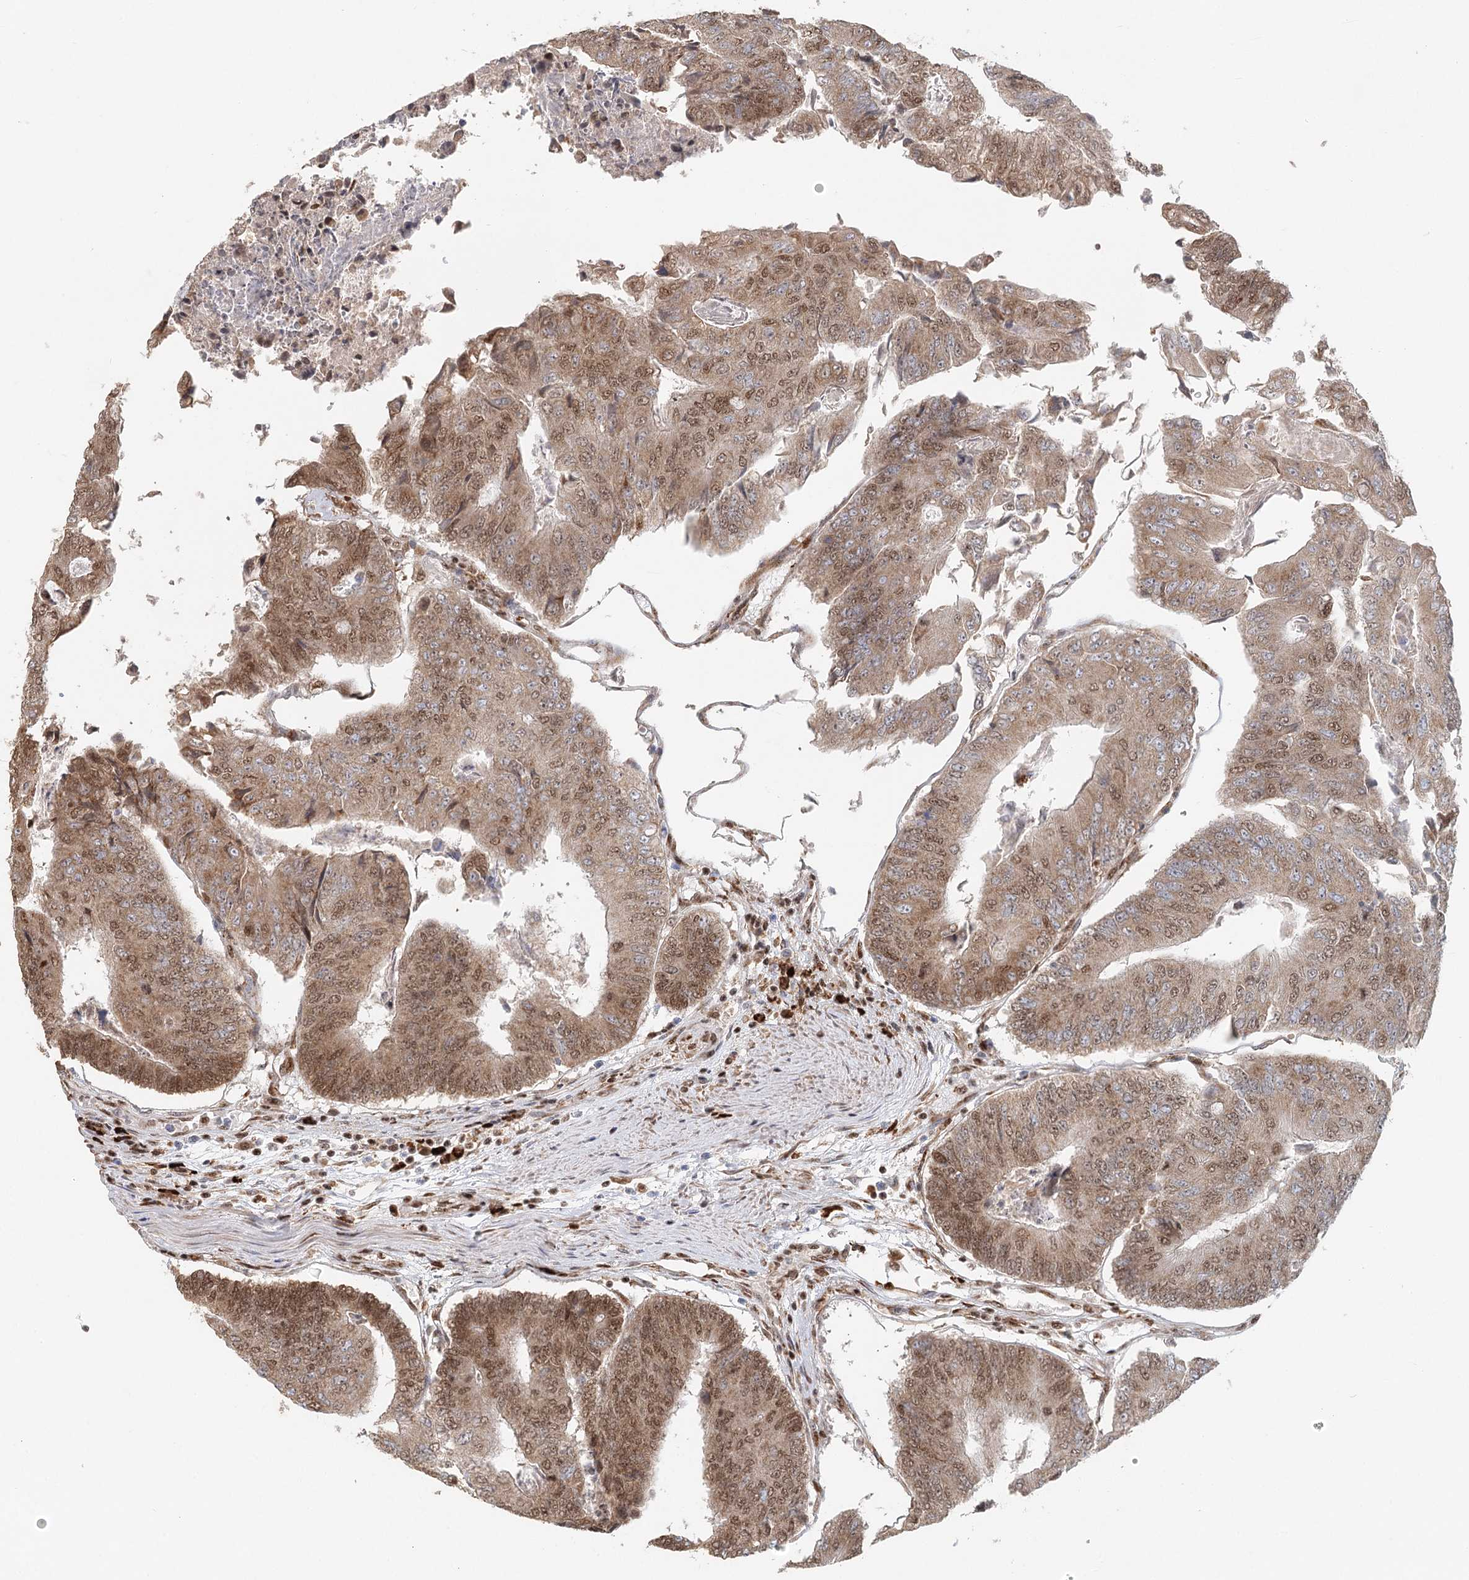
{"staining": {"intensity": "moderate", "quantity": ">75%", "location": "cytoplasmic/membranous,nuclear"}, "tissue": "colorectal cancer", "cell_type": "Tumor cells", "image_type": "cancer", "snomed": [{"axis": "morphology", "description": "Adenocarcinoma, NOS"}, {"axis": "topography", "description": "Colon"}], "caption": "This is an image of immunohistochemistry staining of adenocarcinoma (colorectal), which shows moderate positivity in the cytoplasmic/membranous and nuclear of tumor cells.", "gene": "BNIP5", "patient": {"sex": "female", "age": 67}}